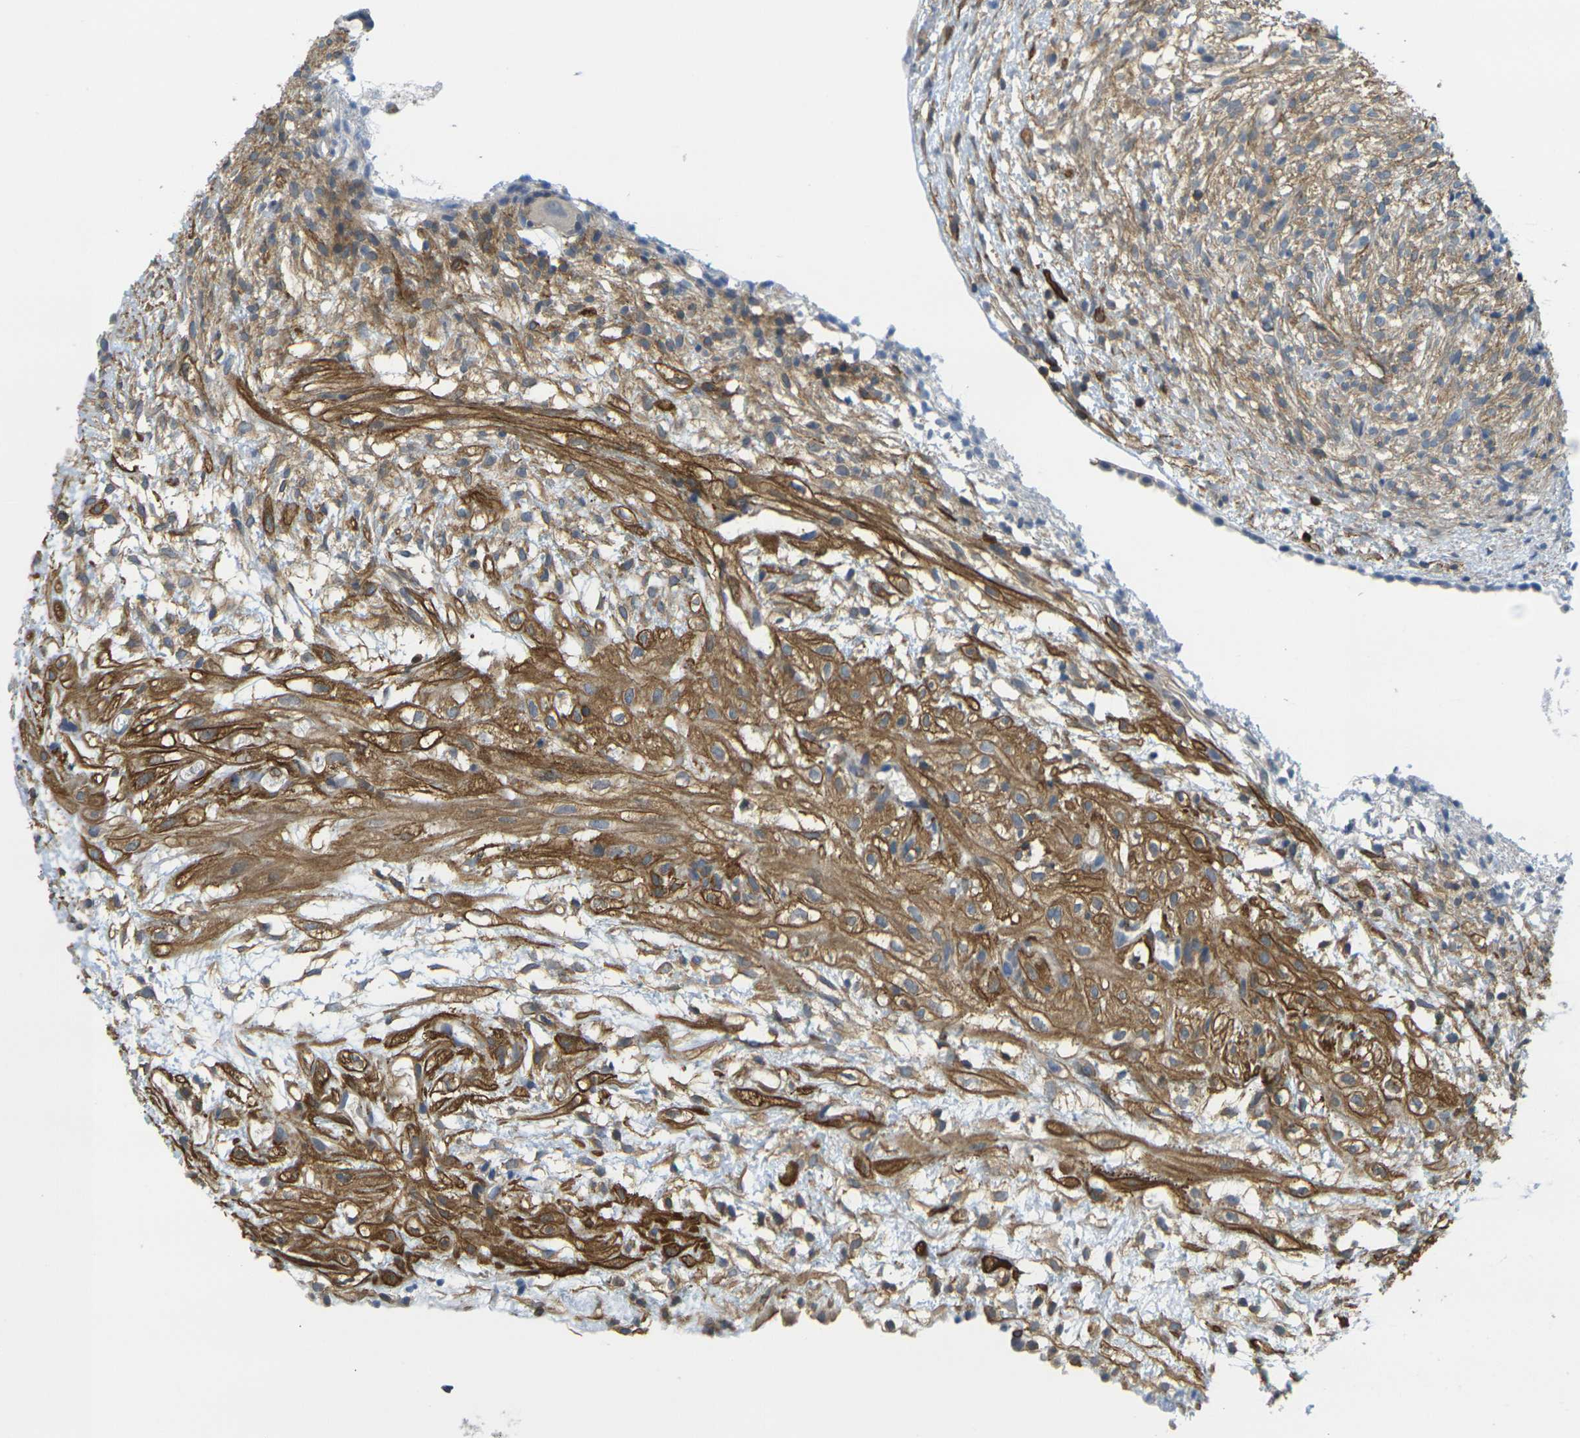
{"staining": {"intensity": "moderate", "quantity": "25%-75%", "location": "cytoplasmic/membranous"}, "tissue": "ovary", "cell_type": "Ovarian stroma cells", "image_type": "normal", "snomed": [{"axis": "morphology", "description": "Normal tissue, NOS"}, {"axis": "morphology", "description": "Cyst, NOS"}, {"axis": "topography", "description": "Ovary"}], "caption": "IHC photomicrograph of benign ovary stained for a protein (brown), which reveals medium levels of moderate cytoplasmic/membranous positivity in approximately 25%-75% of ovarian stroma cells.", "gene": "LASP1", "patient": {"sex": "female", "age": 18}}